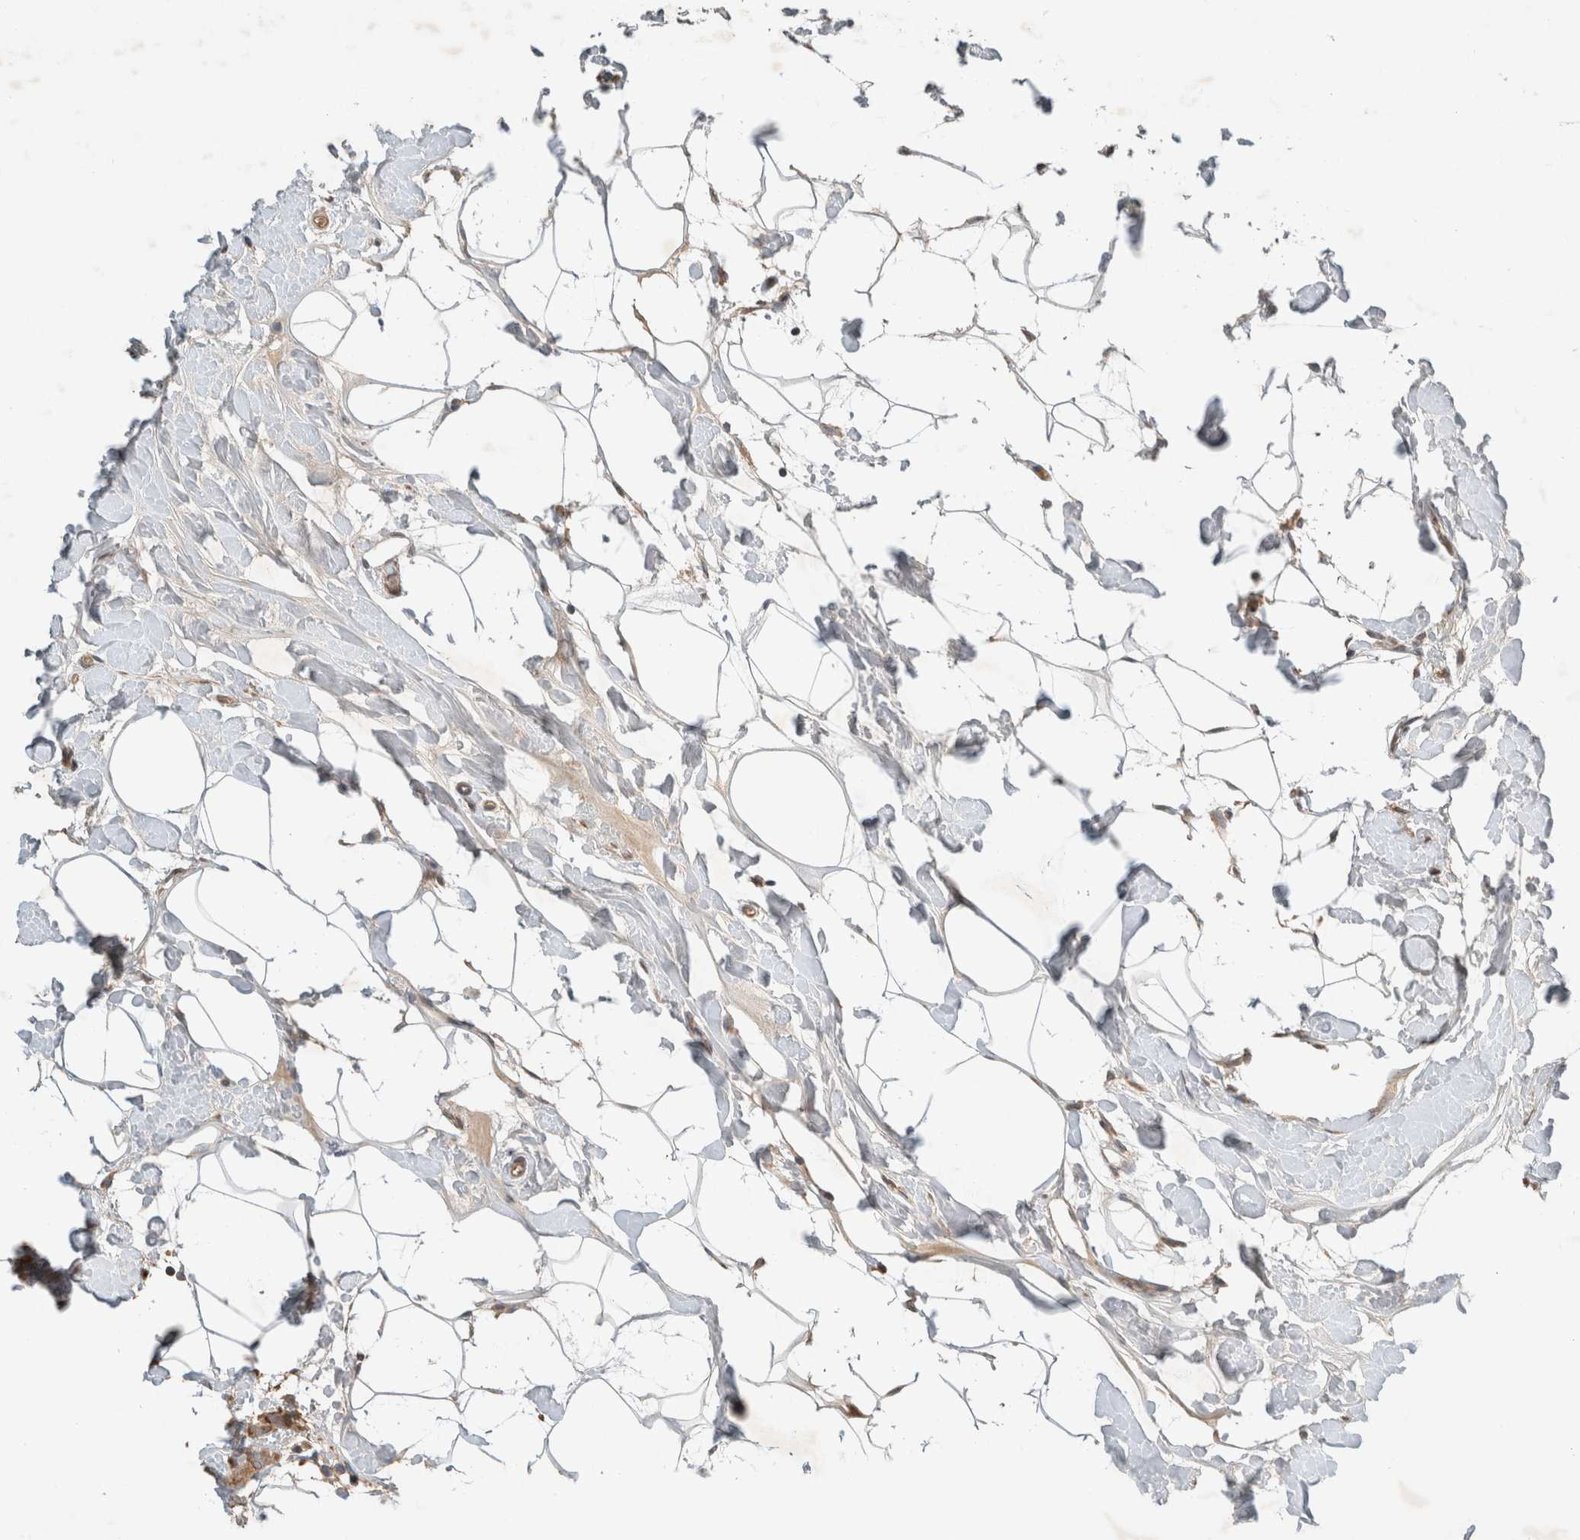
{"staining": {"intensity": "moderate", "quantity": ">75%", "location": "cytoplasmic/membranous"}, "tissue": "breast cancer", "cell_type": "Tumor cells", "image_type": "cancer", "snomed": [{"axis": "morphology", "description": "Lobular carcinoma, in situ"}, {"axis": "morphology", "description": "Lobular carcinoma"}, {"axis": "topography", "description": "Breast"}], "caption": "DAB (3,3'-diaminobenzidine) immunohistochemical staining of breast lobular carcinoma in situ exhibits moderate cytoplasmic/membranous protein staining in about >75% of tumor cells.", "gene": "ARMC9", "patient": {"sex": "female", "age": 41}}